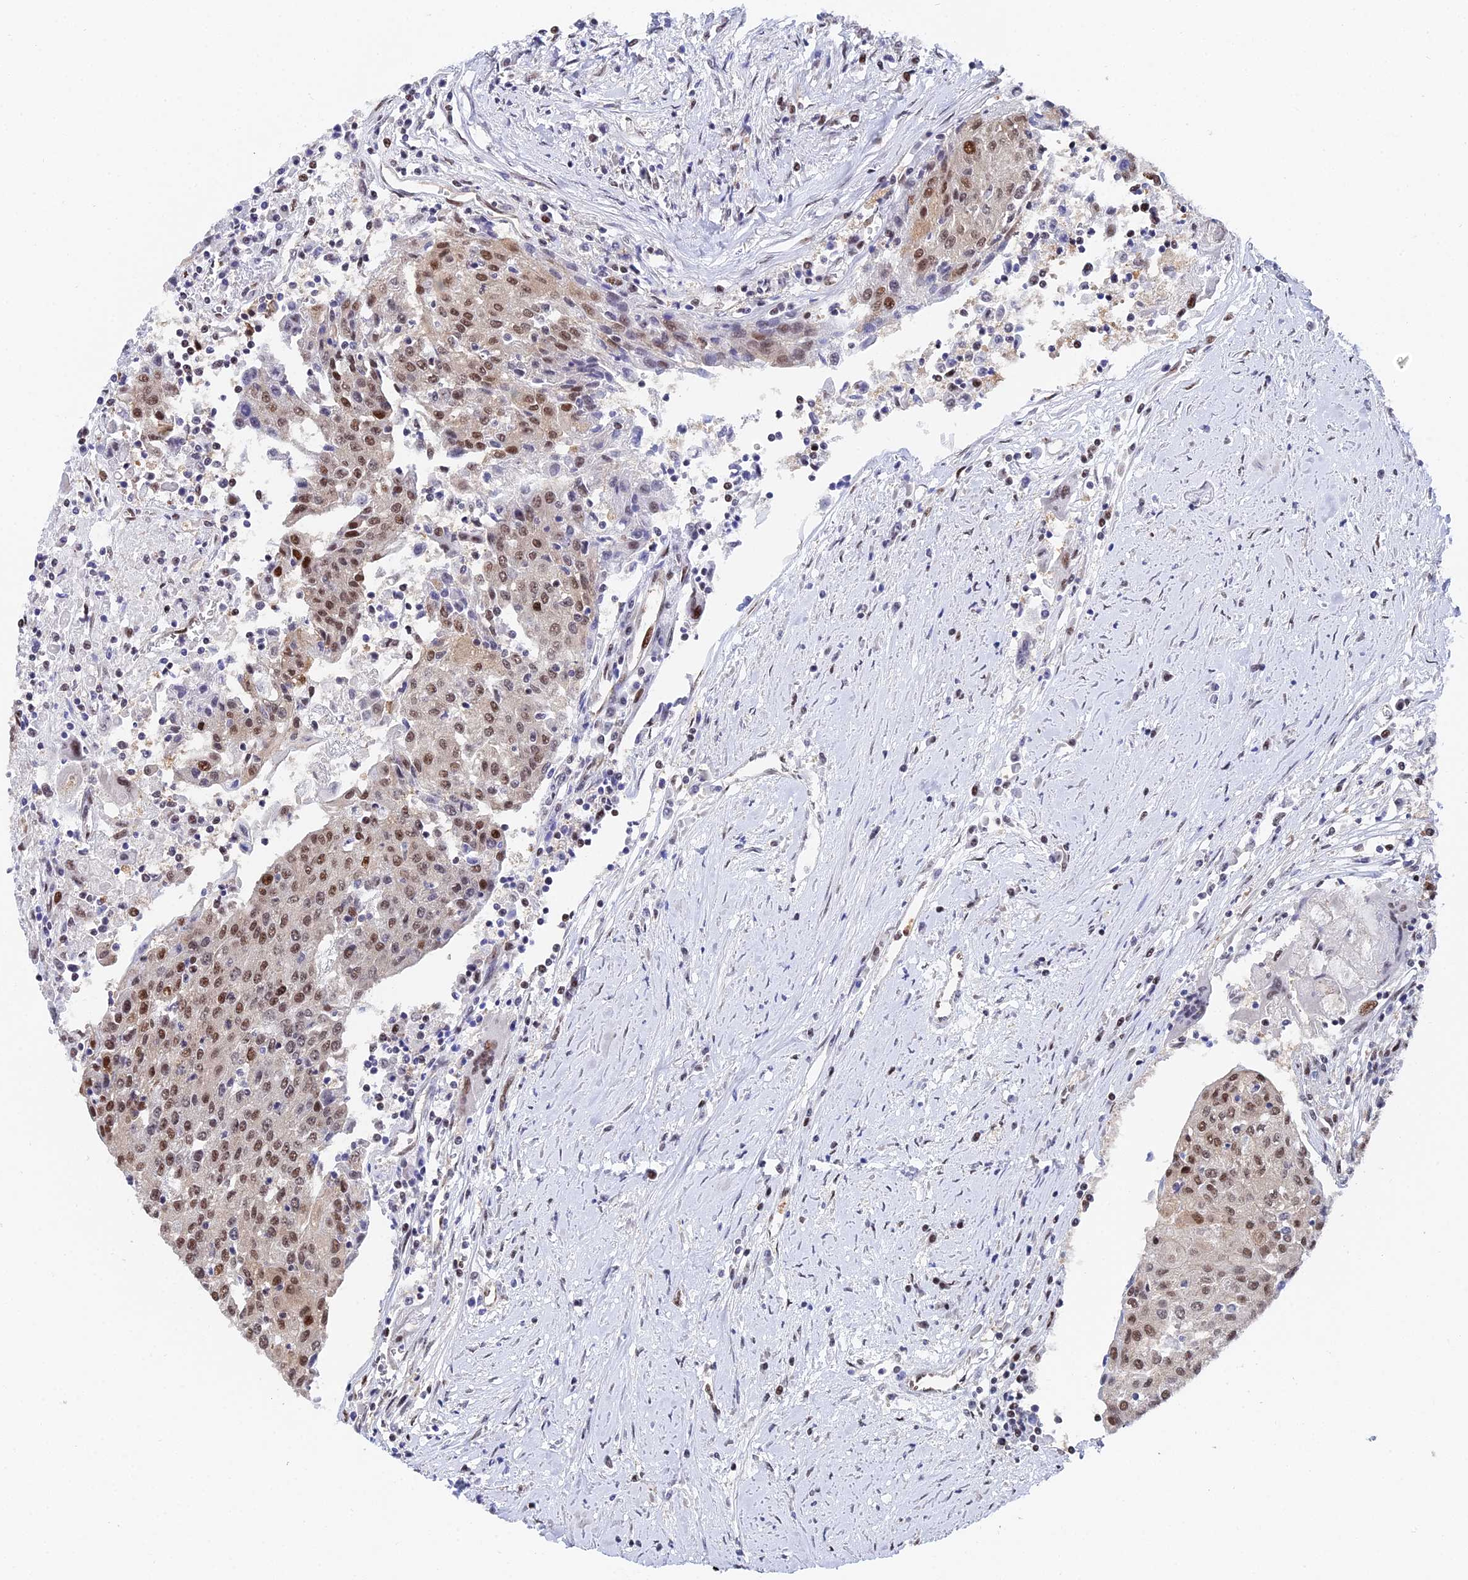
{"staining": {"intensity": "moderate", "quantity": ">75%", "location": "nuclear"}, "tissue": "urothelial cancer", "cell_type": "Tumor cells", "image_type": "cancer", "snomed": [{"axis": "morphology", "description": "Urothelial carcinoma, High grade"}, {"axis": "topography", "description": "Urinary bladder"}], "caption": "High-grade urothelial carcinoma was stained to show a protein in brown. There is medium levels of moderate nuclear staining in about >75% of tumor cells. (DAB IHC, brown staining for protein, blue staining for nuclei).", "gene": "TIFA", "patient": {"sex": "female", "age": 85}}